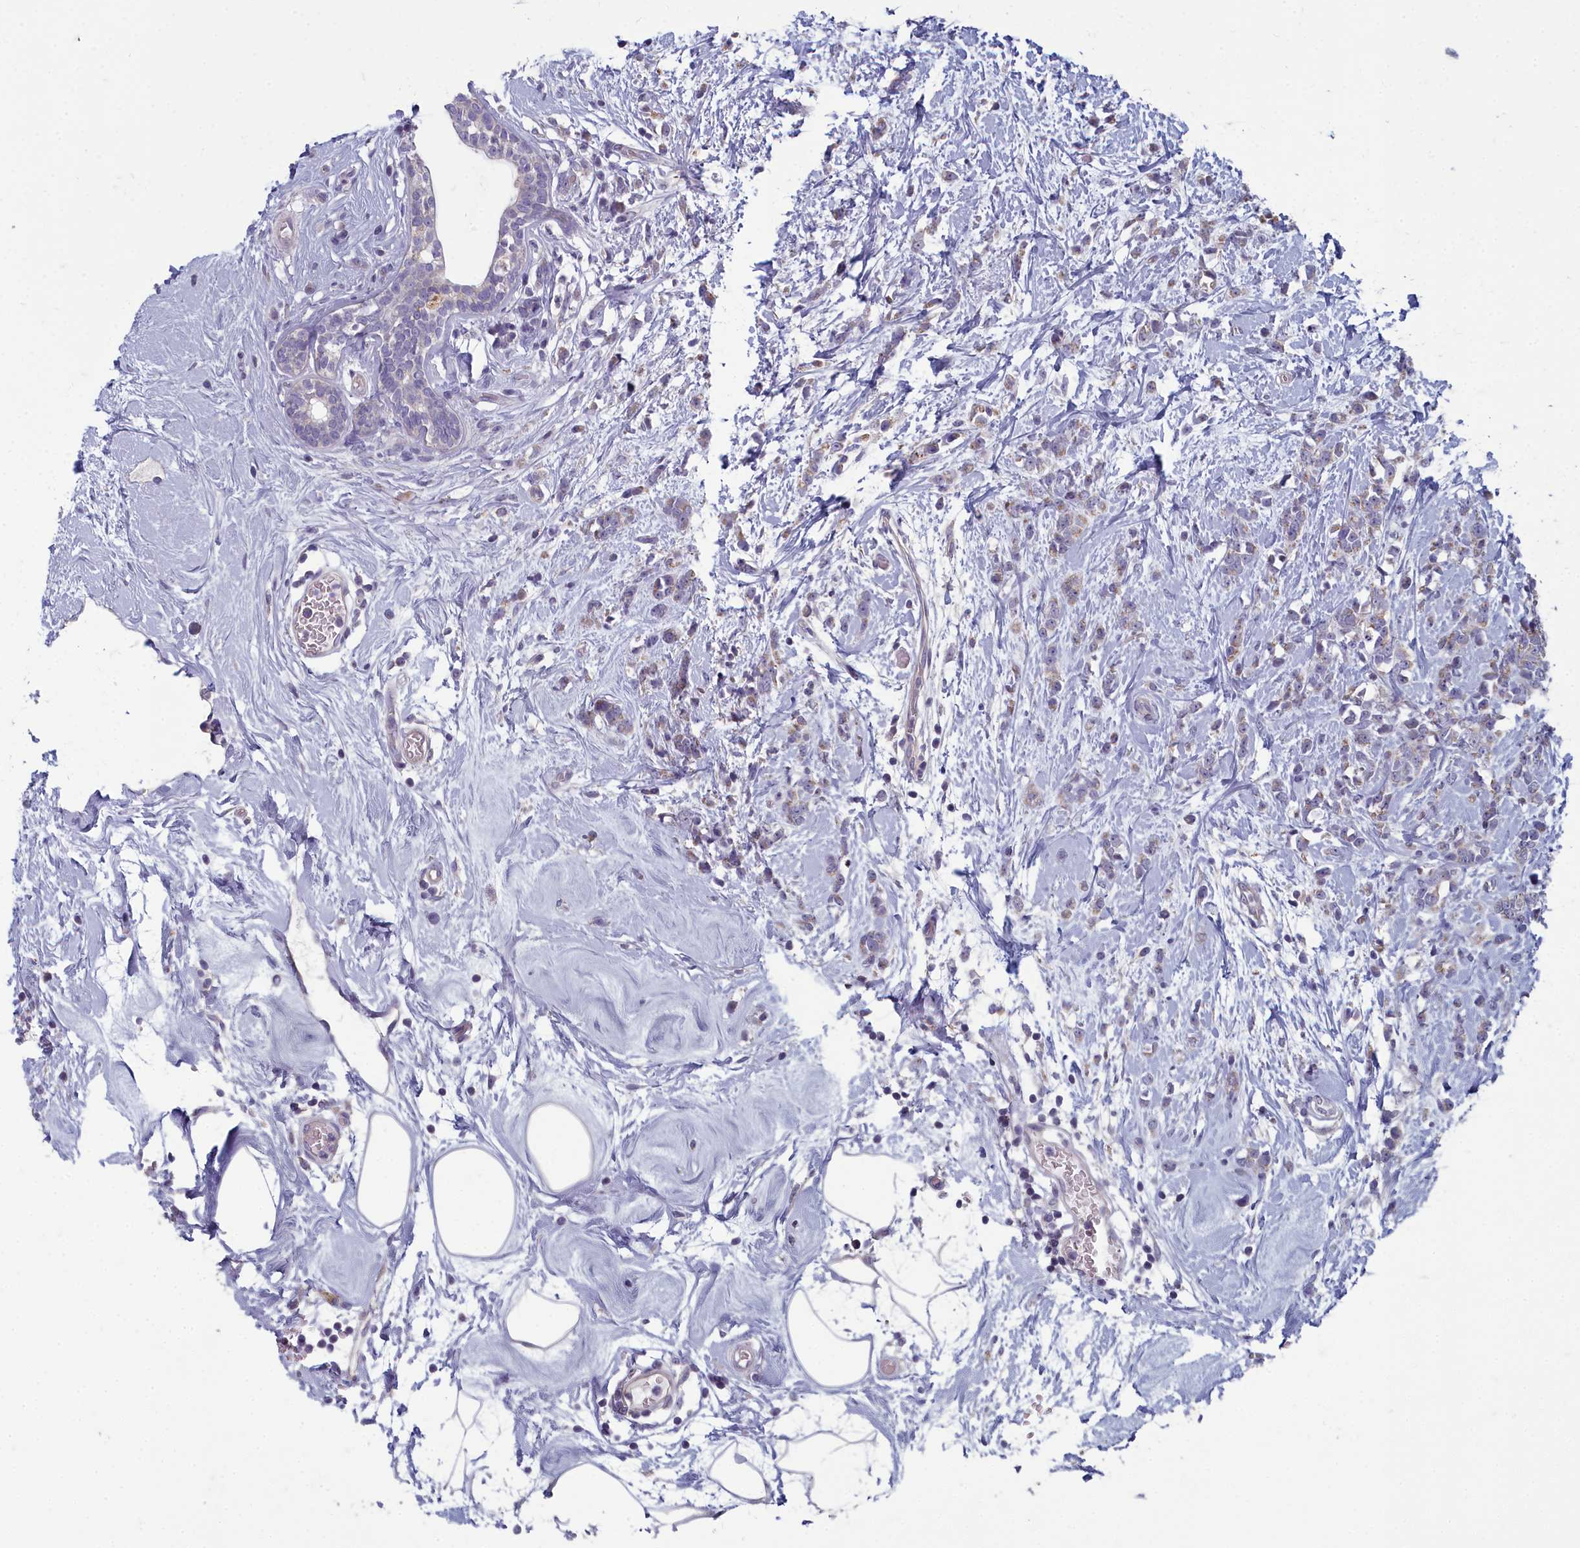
{"staining": {"intensity": "negative", "quantity": "none", "location": "none"}, "tissue": "breast cancer", "cell_type": "Tumor cells", "image_type": "cancer", "snomed": [{"axis": "morphology", "description": "Lobular carcinoma"}, {"axis": "topography", "description": "Breast"}], "caption": "This is an IHC photomicrograph of human breast cancer. There is no expression in tumor cells.", "gene": "INSYN2A", "patient": {"sex": "female", "age": 58}}